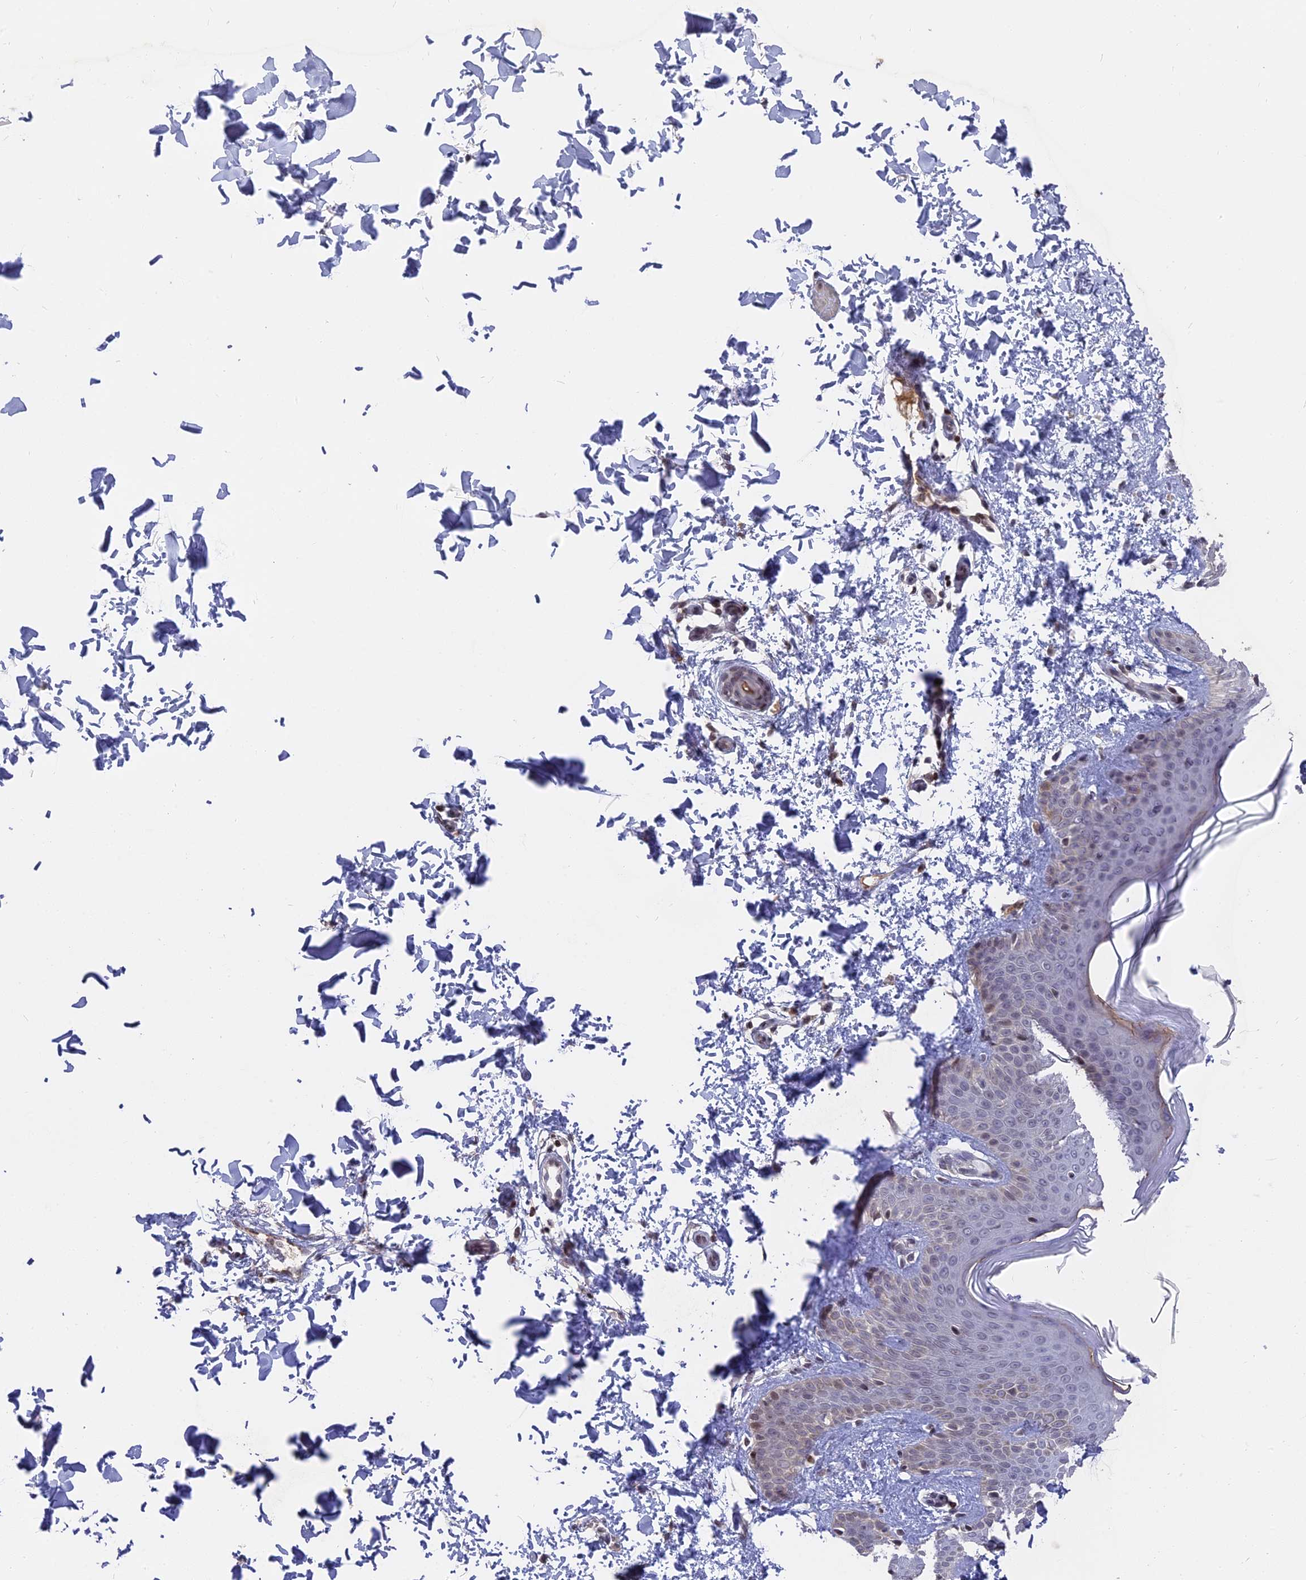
{"staining": {"intensity": "negative", "quantity": "none", "location": "none"}, "tissue": "skin", "cell_type": "Fibroblasts", "image_type": "normal", "snomed": [{"axis": "morphology", "description": "Normal tissue, NOS"}, {"axis": "topography", "description": "Skin"}], "caption": "Protein analysis of unremarkable skin displays no significant staining in fibroblasts.", "gene": "NR1H3", "patient": {"sex": "male", "age": 36}}